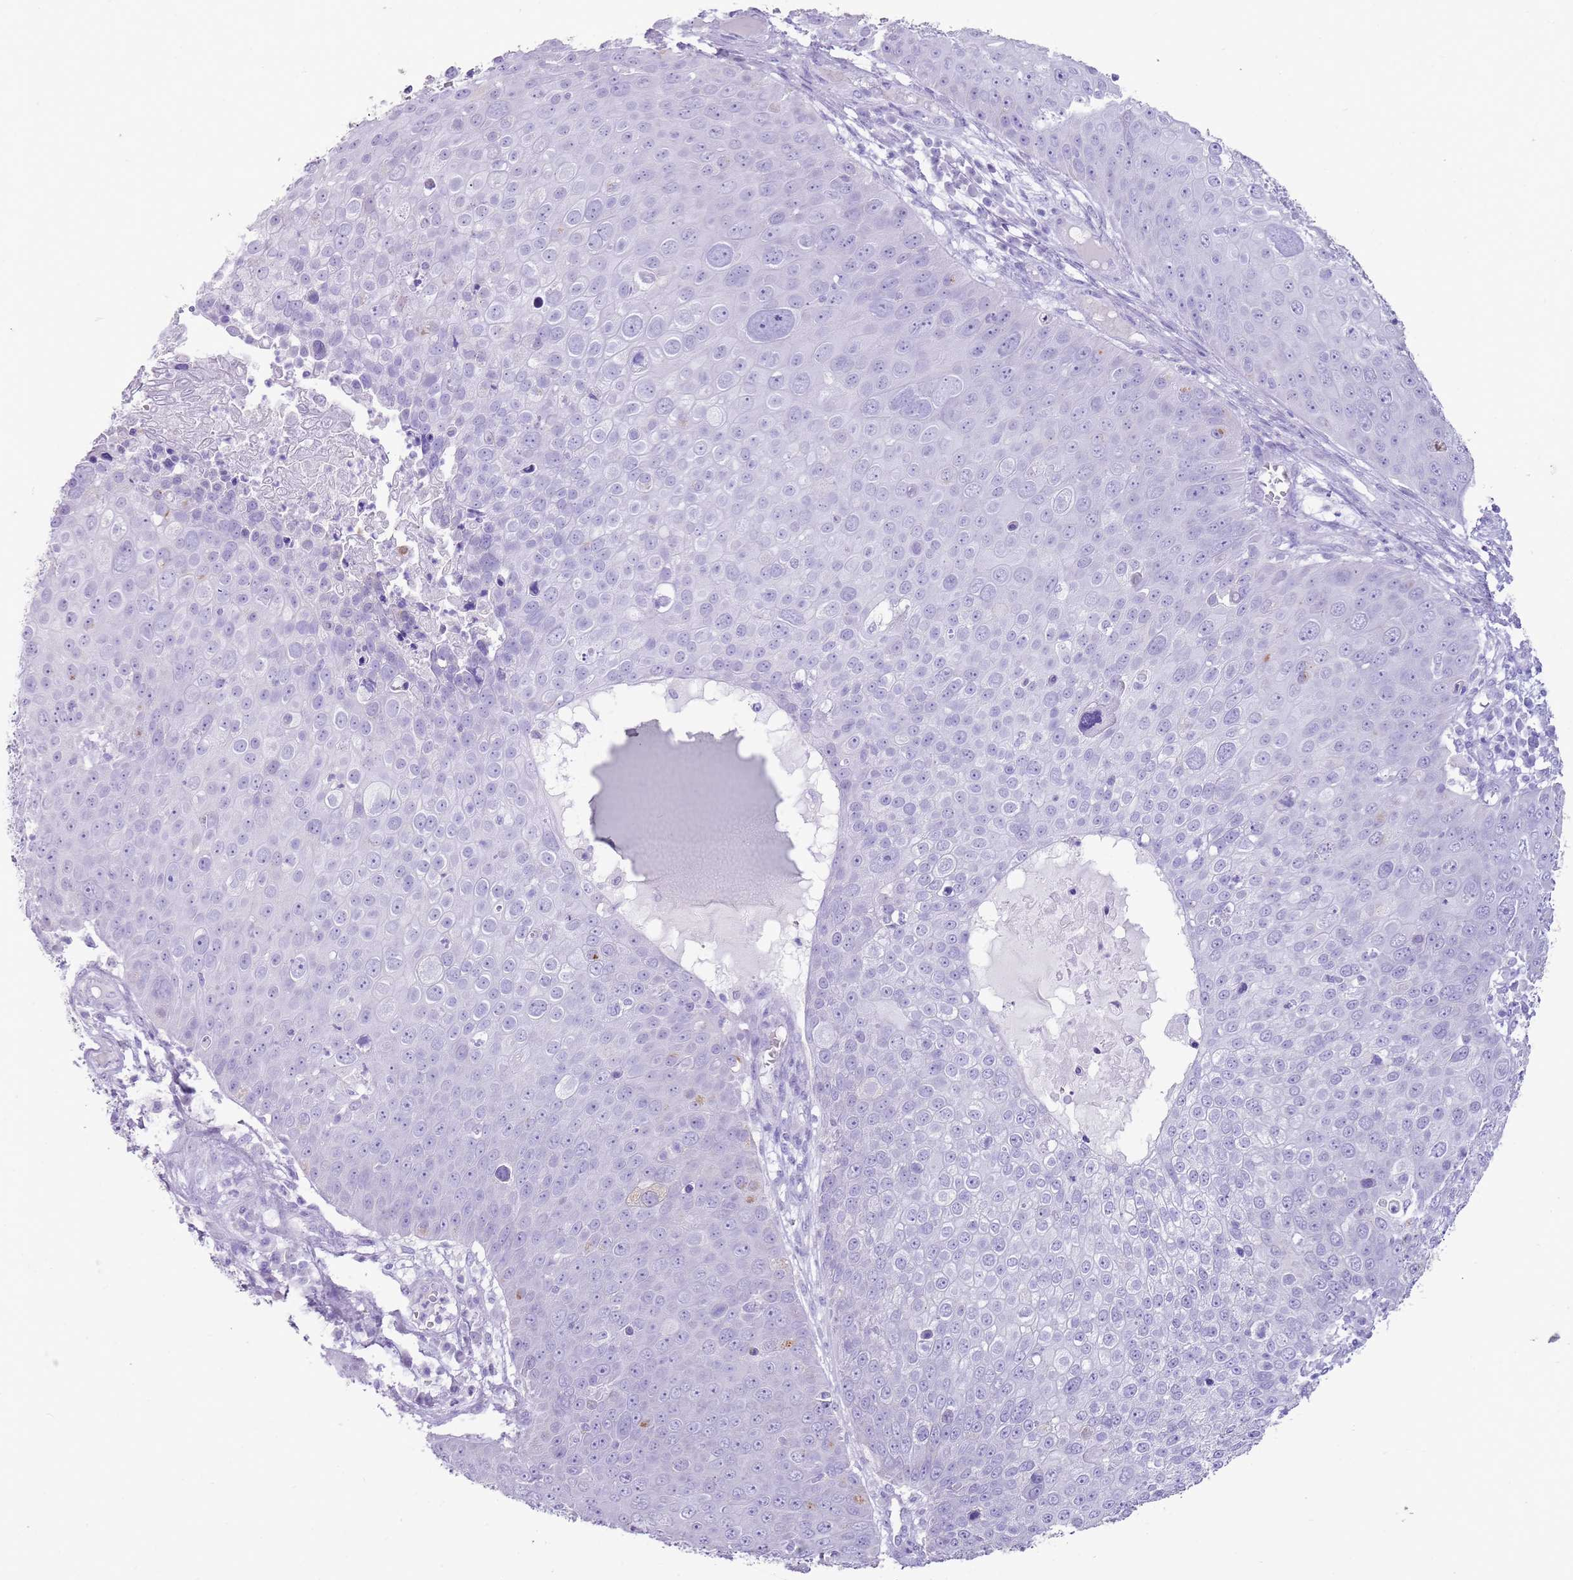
{"staining": {"intensity": "negative", "quantity": "none", "location": "none"}, "tissue": "skin cancer", "cell_type": "Tumor cells", "image_type": "cancer", "snomed": [{"axis": "morphology", "description": "Squamous cell carcinoma, NOS"}, {"axis": "topography", "description": "Skin"}], "caption": "Tumor cells show no significant protein staining in squamous cell carcinoma (skin).", "gene": "NBPF3", "patient": {"sex": "male", "age": 71}}